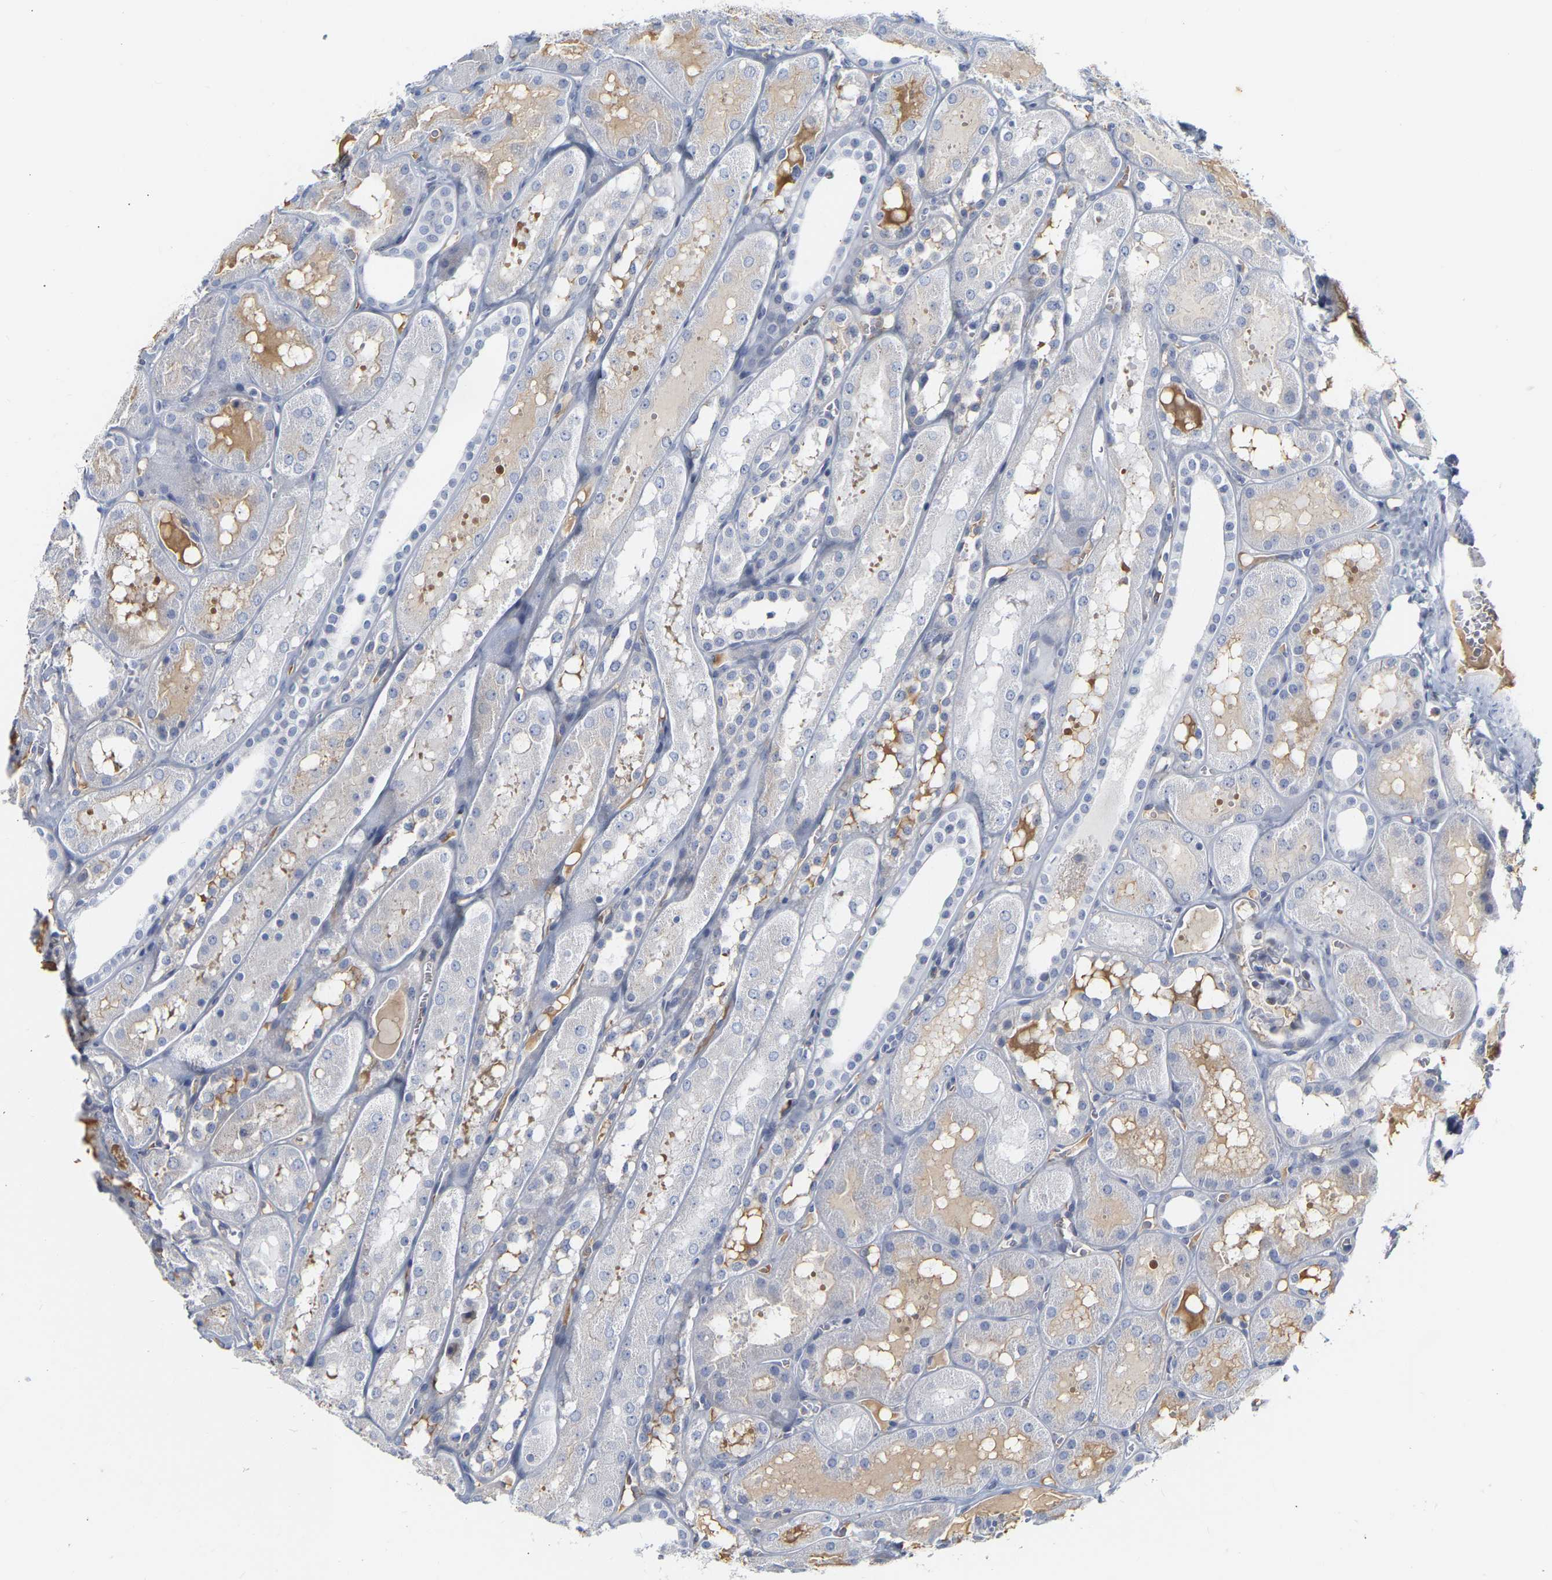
{"staining": {"intensity": "negative", "quantity": "none", "location": "none"}, "tissue": "kidney", "cell_type": "Cells in glomeruli", "image_type": "normal", "snomed": [{"axis": "morphology", "description": "Normal tissue, NOS"}, {"axis": "topography", "description": "Kidney"}, {"axis": "topography", "description": "Urinary bladder"}], "caption": "This is a image of IHC staining of normal kidney, which shows no staining in cells in glomeruli.", "gene": "GNAS", "patient": {"sex": "male", "age": 16}}